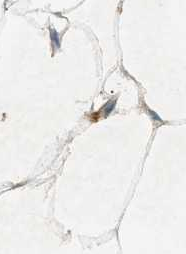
{"staining": {"intensity": "weak", "quantity": ">75%", "location": "cytoplasmic/membranous"}, "tissue": "adipose tissue", "cell_type": "Adipocytes", "image_type": "normal", "snomed": [{"axis": "morphology", "description": "Normal tissue, NOS"}, {"axis": "topography", "description": "Breast"}, {"axis": "topography", "description": "Adipose tissue"}], "caption": "The image displays immunohistochemical staining of unremarkable adipose tissue. There is weak cytoplasmic/membranous staining is identified in about >75% of adipocytes.", "gene": "F2", "patient": {"sex": "female", "age": 25}}